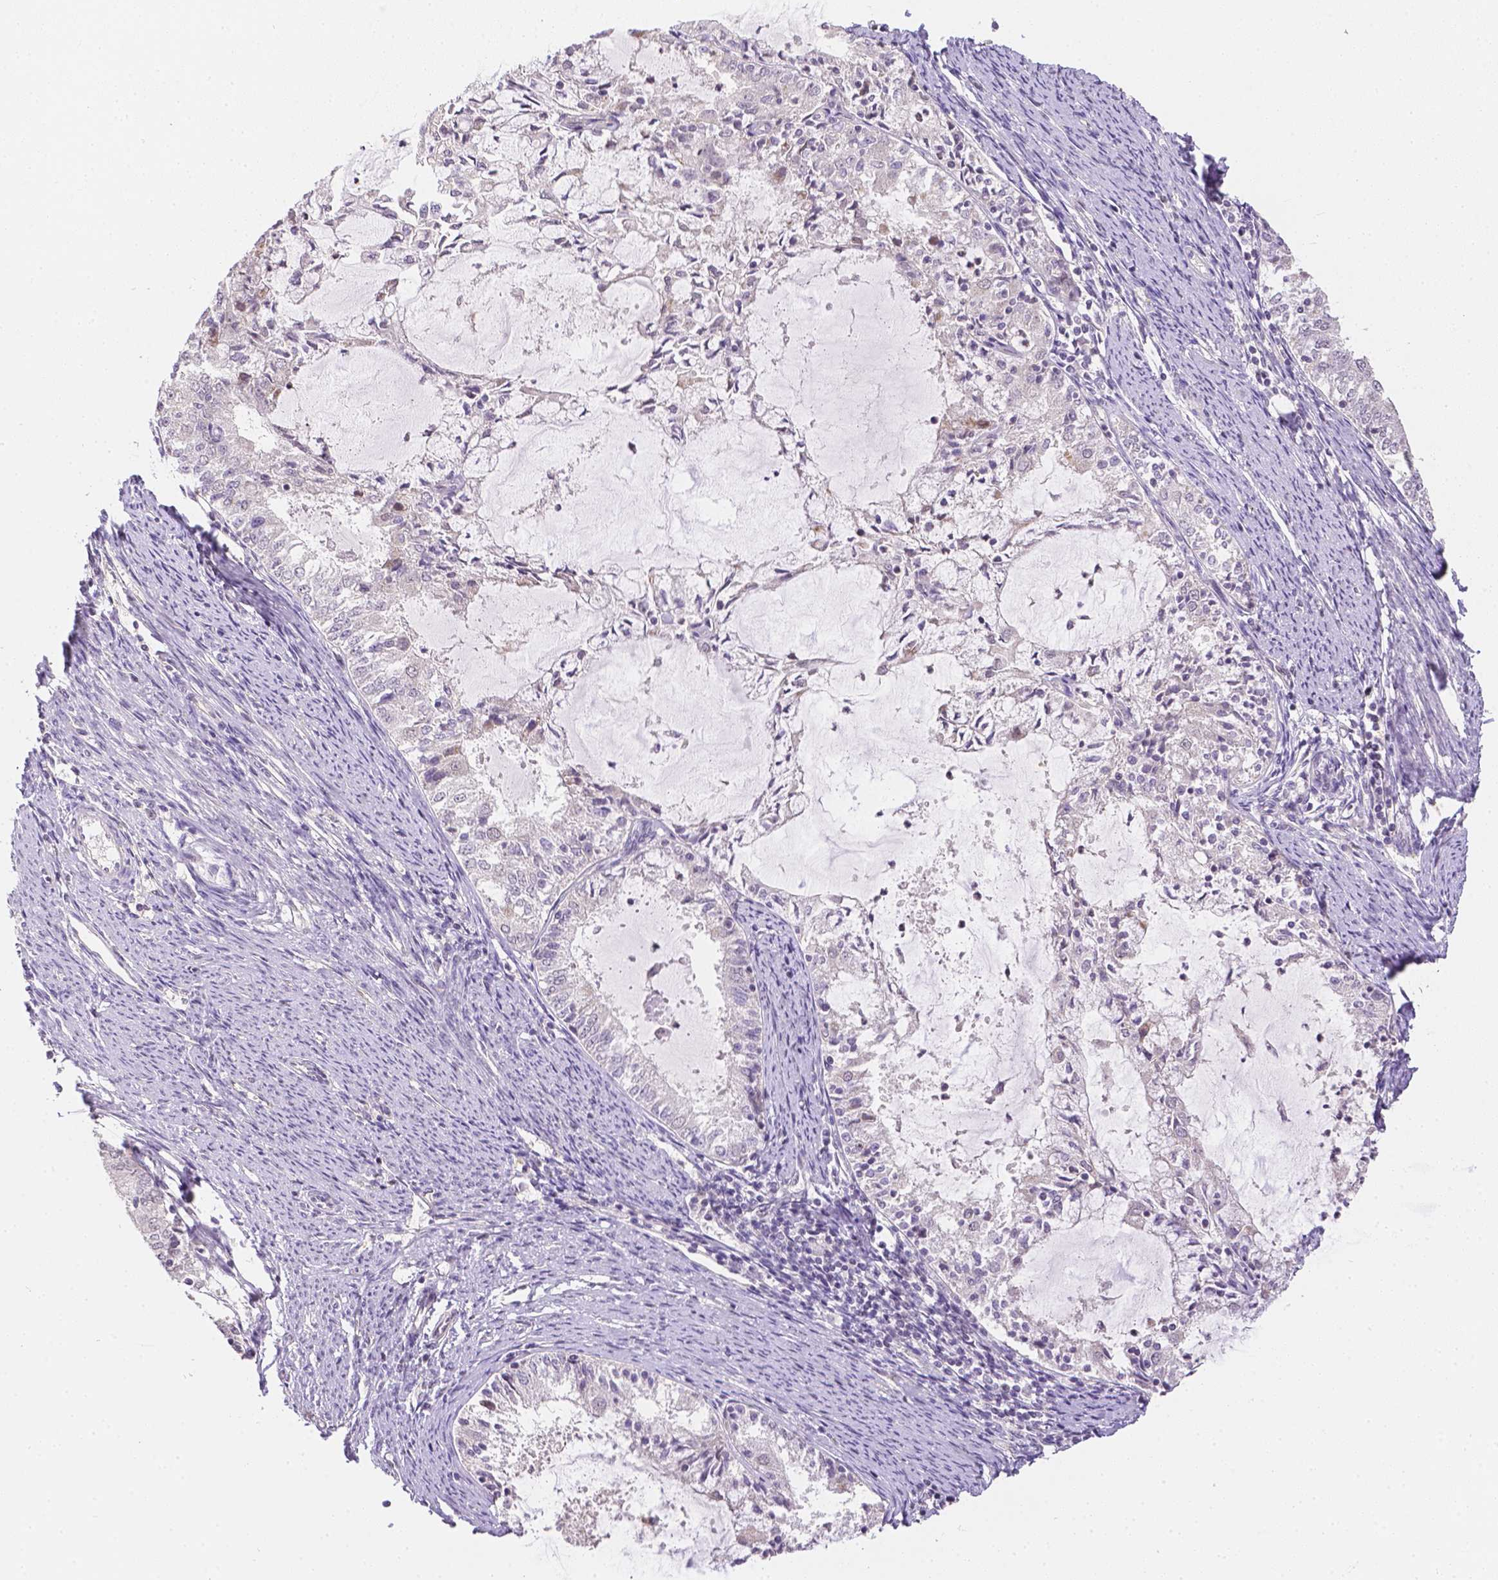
{"staining": {"intensity": "negative", "quantity": "none", "location": "none"}, "tissue": "endometrial cancer", "cell_type": "Tumor cells", "image_type": "cancer", "snomed": [{"axis": "morphology", "description": "Adenocarcinoma, NOS"}, {"axis": "topography", "description": "Endometrium"}], "caption": "The image displays no significant positivity in tumor cells of endometrial adenocarcinoma. (Stains: DAB IHC with hematoxylin counter stain, Microscopy: brightfield microscopy at high magnification).", "gene": "ZNF280B", "patient": {"sex": "female", "age": 57}}